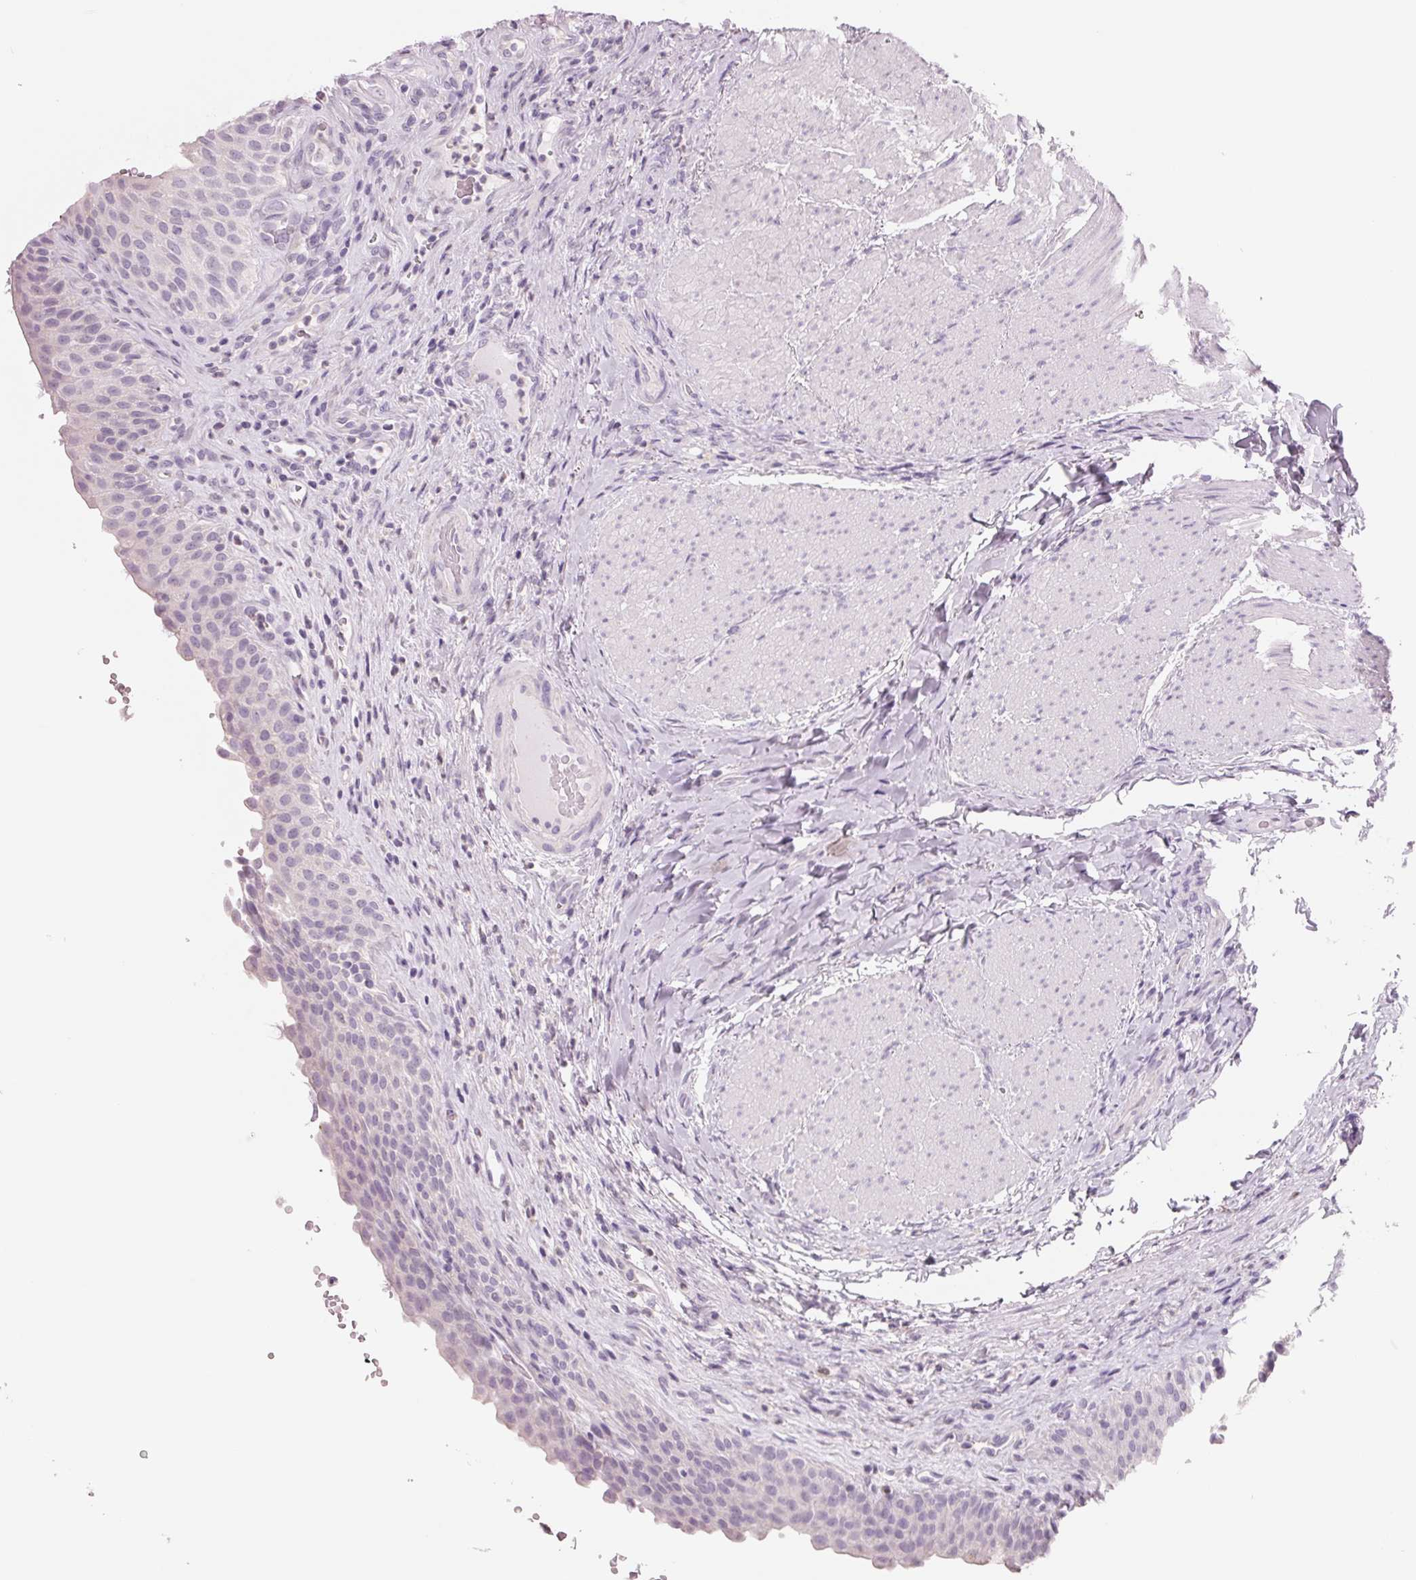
{"staining": {"intensity": "negative", "quantity": "none", "location": "none"}, "tissue": "urinary bladder", "cell_type": "Urothelial cells", "image_type": "normal", "snomed": [{"axis": "morphology", "description": "Normal tissue, NOS"}, {"axis": "topography", "description": "Urinary bladder"}, {"axis": "topography", "description": "Peripheral nerve tissue"}], "caption": "A histopathology image of urinary bladder stained for a protein displays no brown staining in urothelial cells.", "gene": "FTCD", "patient": {"sex": "male", "age": 66}}